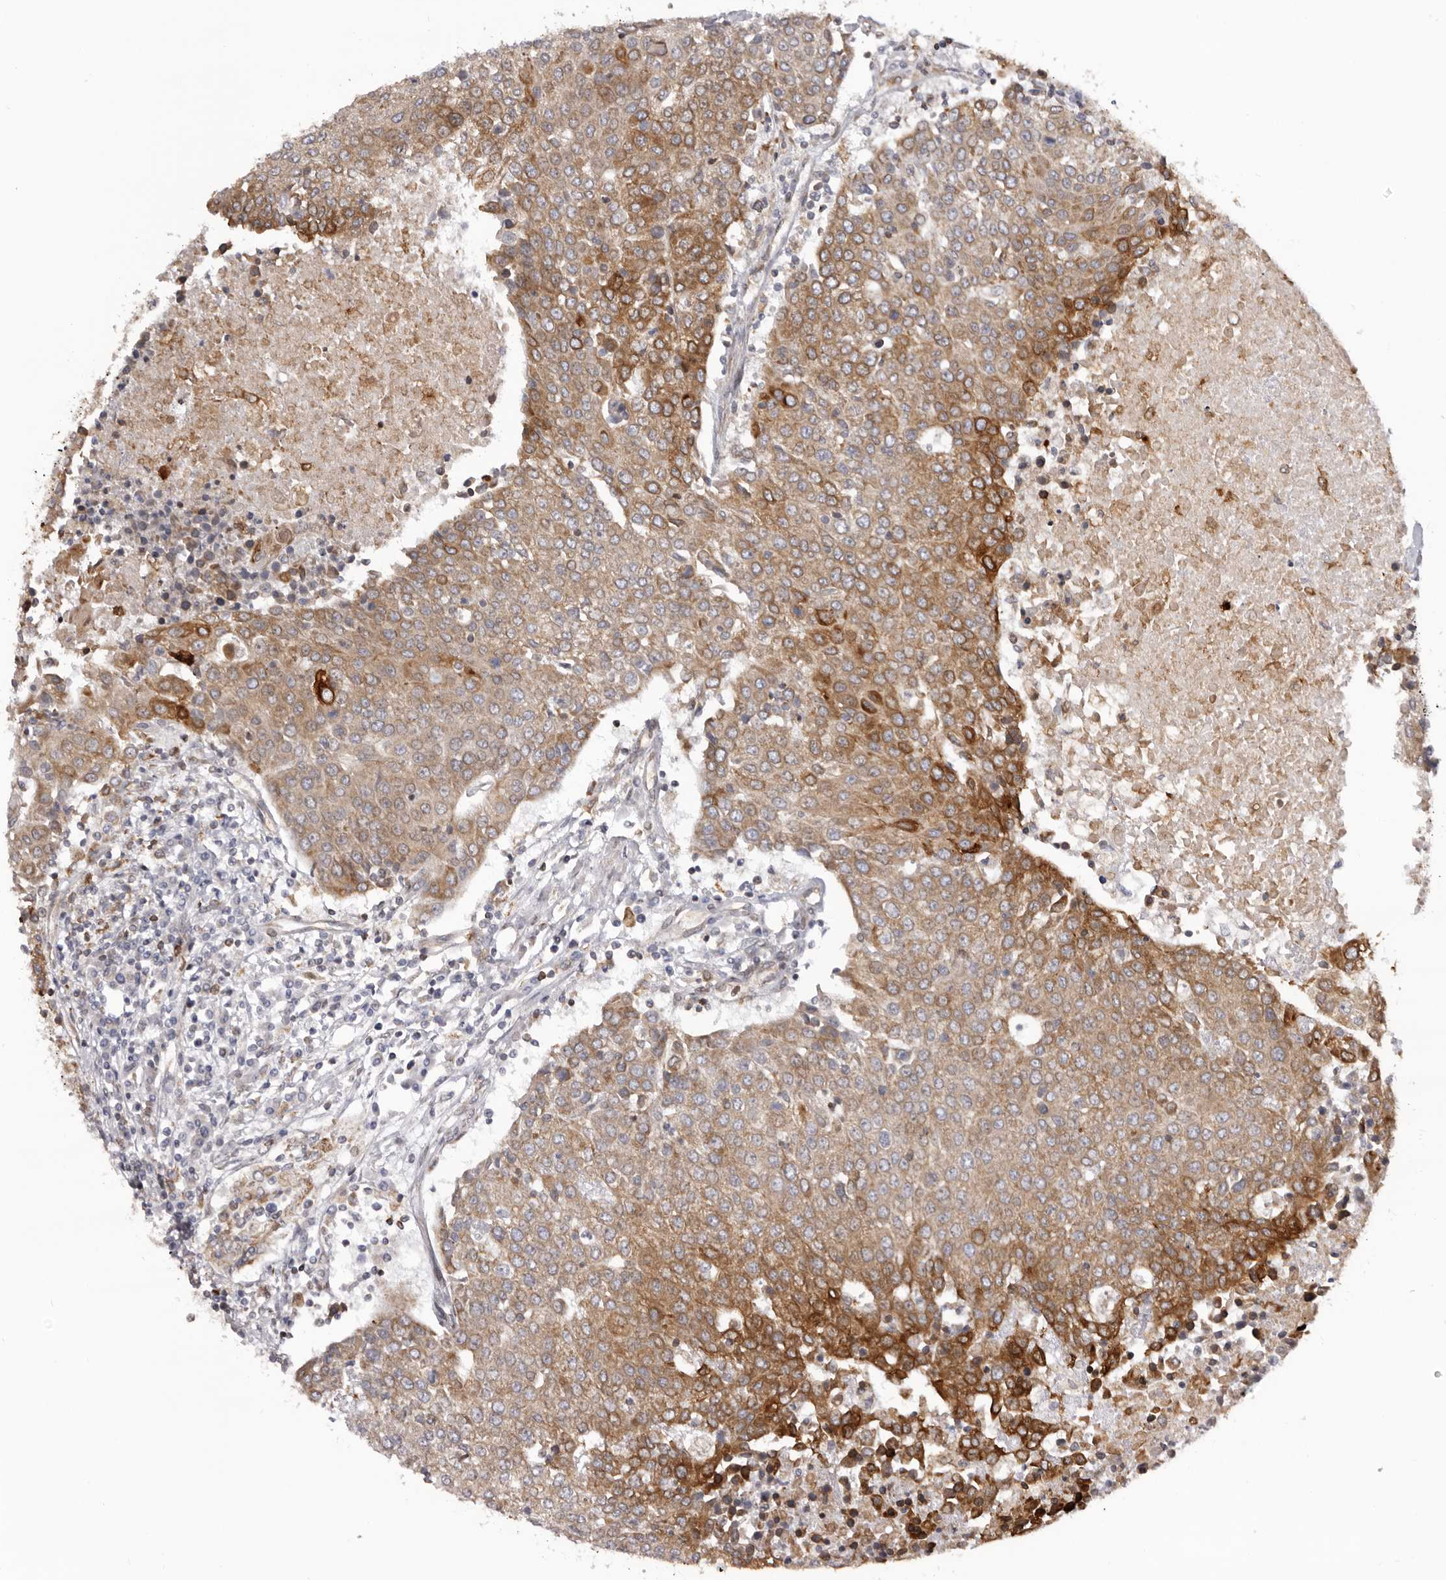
{"staining": {"intensity": "moderate", "quantity": ">75%", "location": "cytoplasmic/membranous"}, "tissue": "urothelial cancer", "cell_type": "Tumor cells", "image_type": "cancer", "snomed": [{"axis": "morphology", "description": "Urothelial carcinoma, High grade"}, {"axis": "topography", "description": "Urinary bladder"}], "caption": "Tumor cells exhibit medium levels of moderate cytoplasmic/membranous staining in about >75% of cells in human urothelial cancer.", "gene": "C4orf3", "patient": {"sex": "female", "age": 85}}